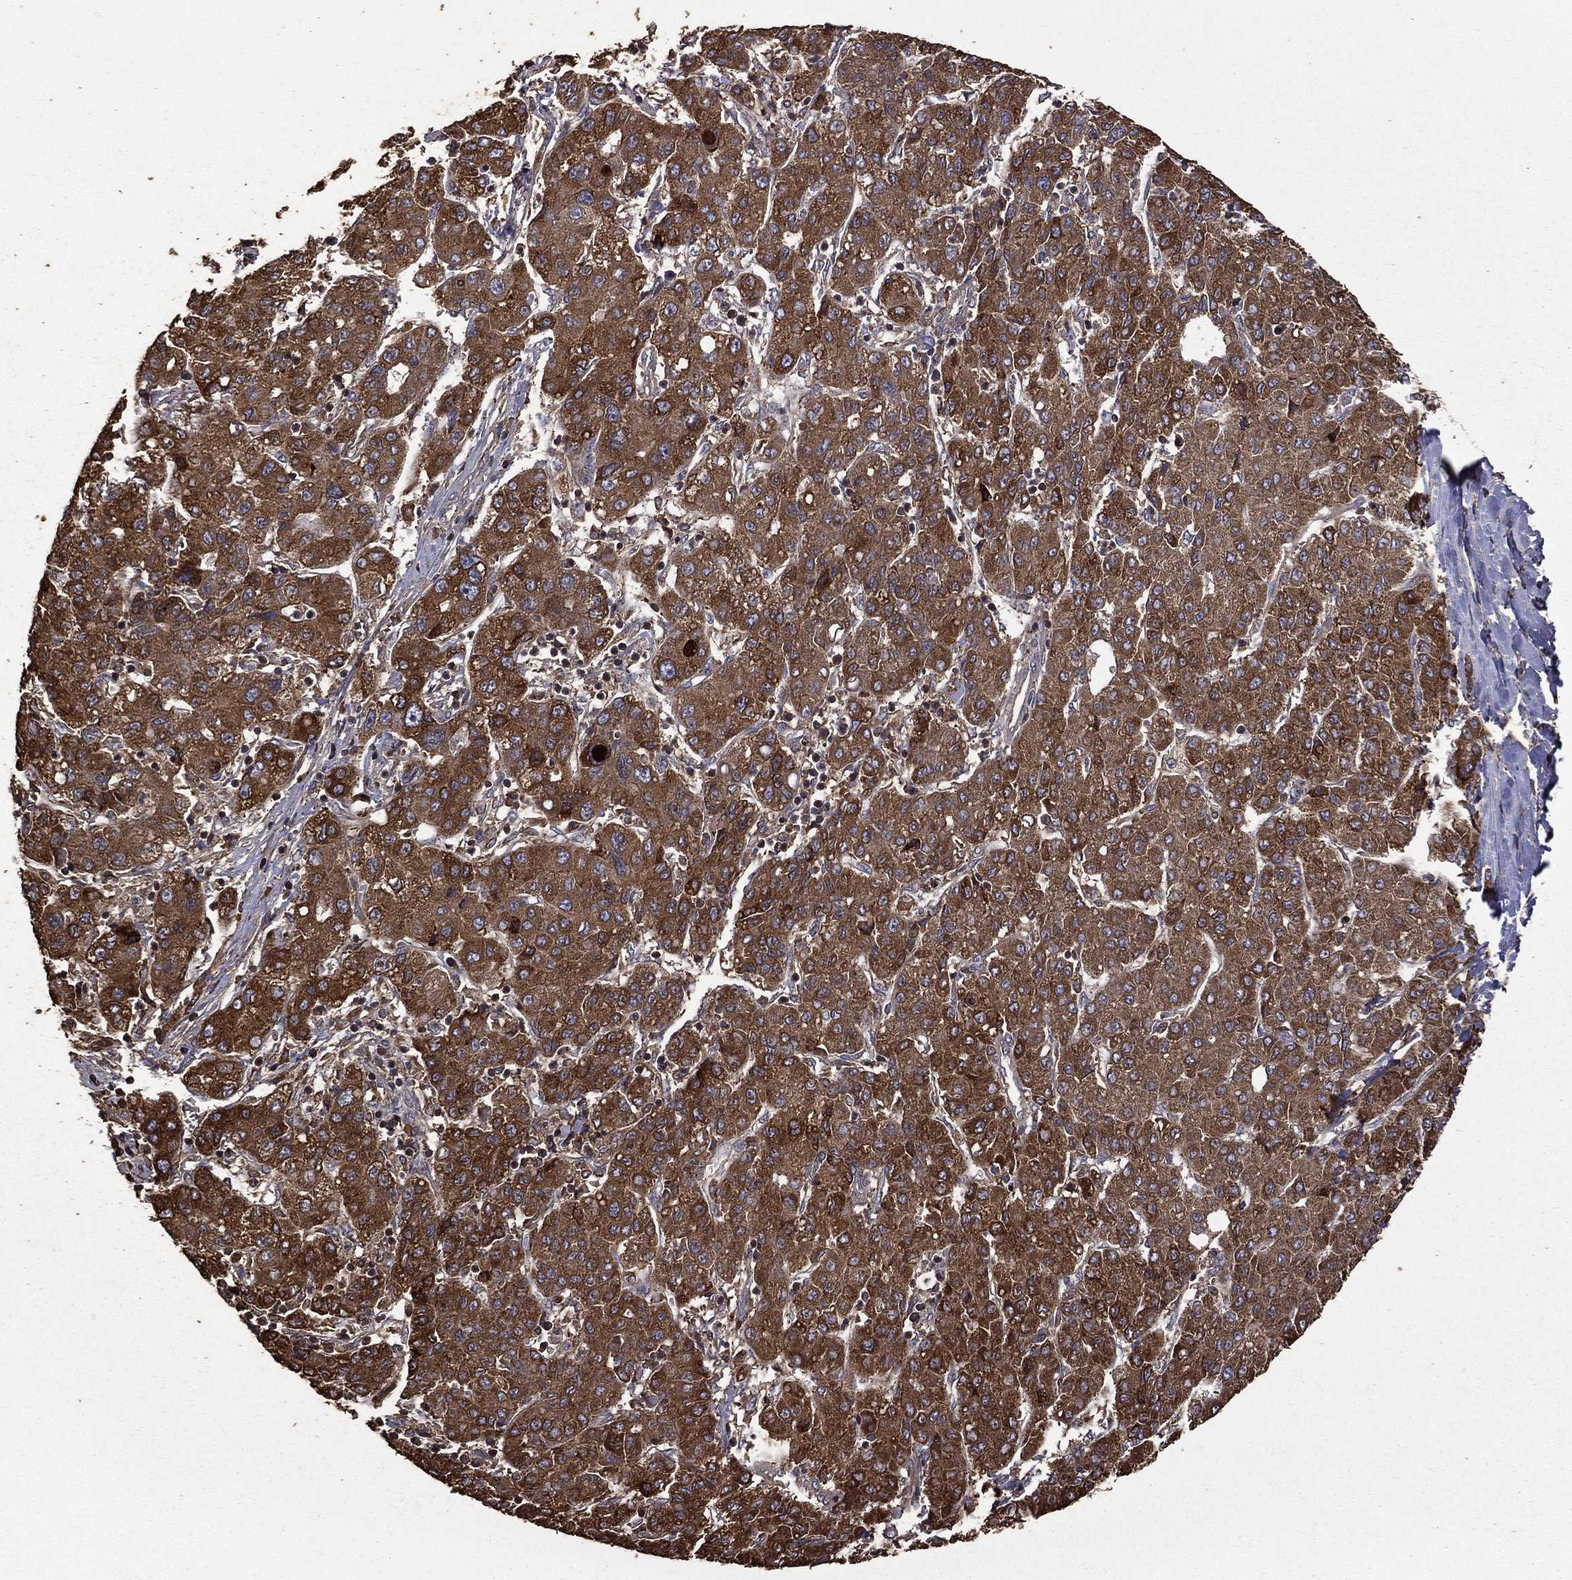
{"staining": {"intensity": "strong", "quantity": ">75%", "location": "cytoplasmic/membranous"}, "tissue": "liver cancer", "cell_type": "Tumor cells", "image_type": "cancer", "snomed": [{"axis": "morphology", "description": "Carcinoma, Hepatocellular, NOS"}, {"axis": "topography", "description": "Liver"}], "caption": "This image shows liver hepatocellular carcinoma stained with immunohistochemistry (IHC) to label a protein in brown. The cytoplasmic/membranous of tumor cells show strong positivity for the protein. Nuclei are counter-stained blue.", "gene": "METTL27", "patient": {"sex": "male", "age": 65}}